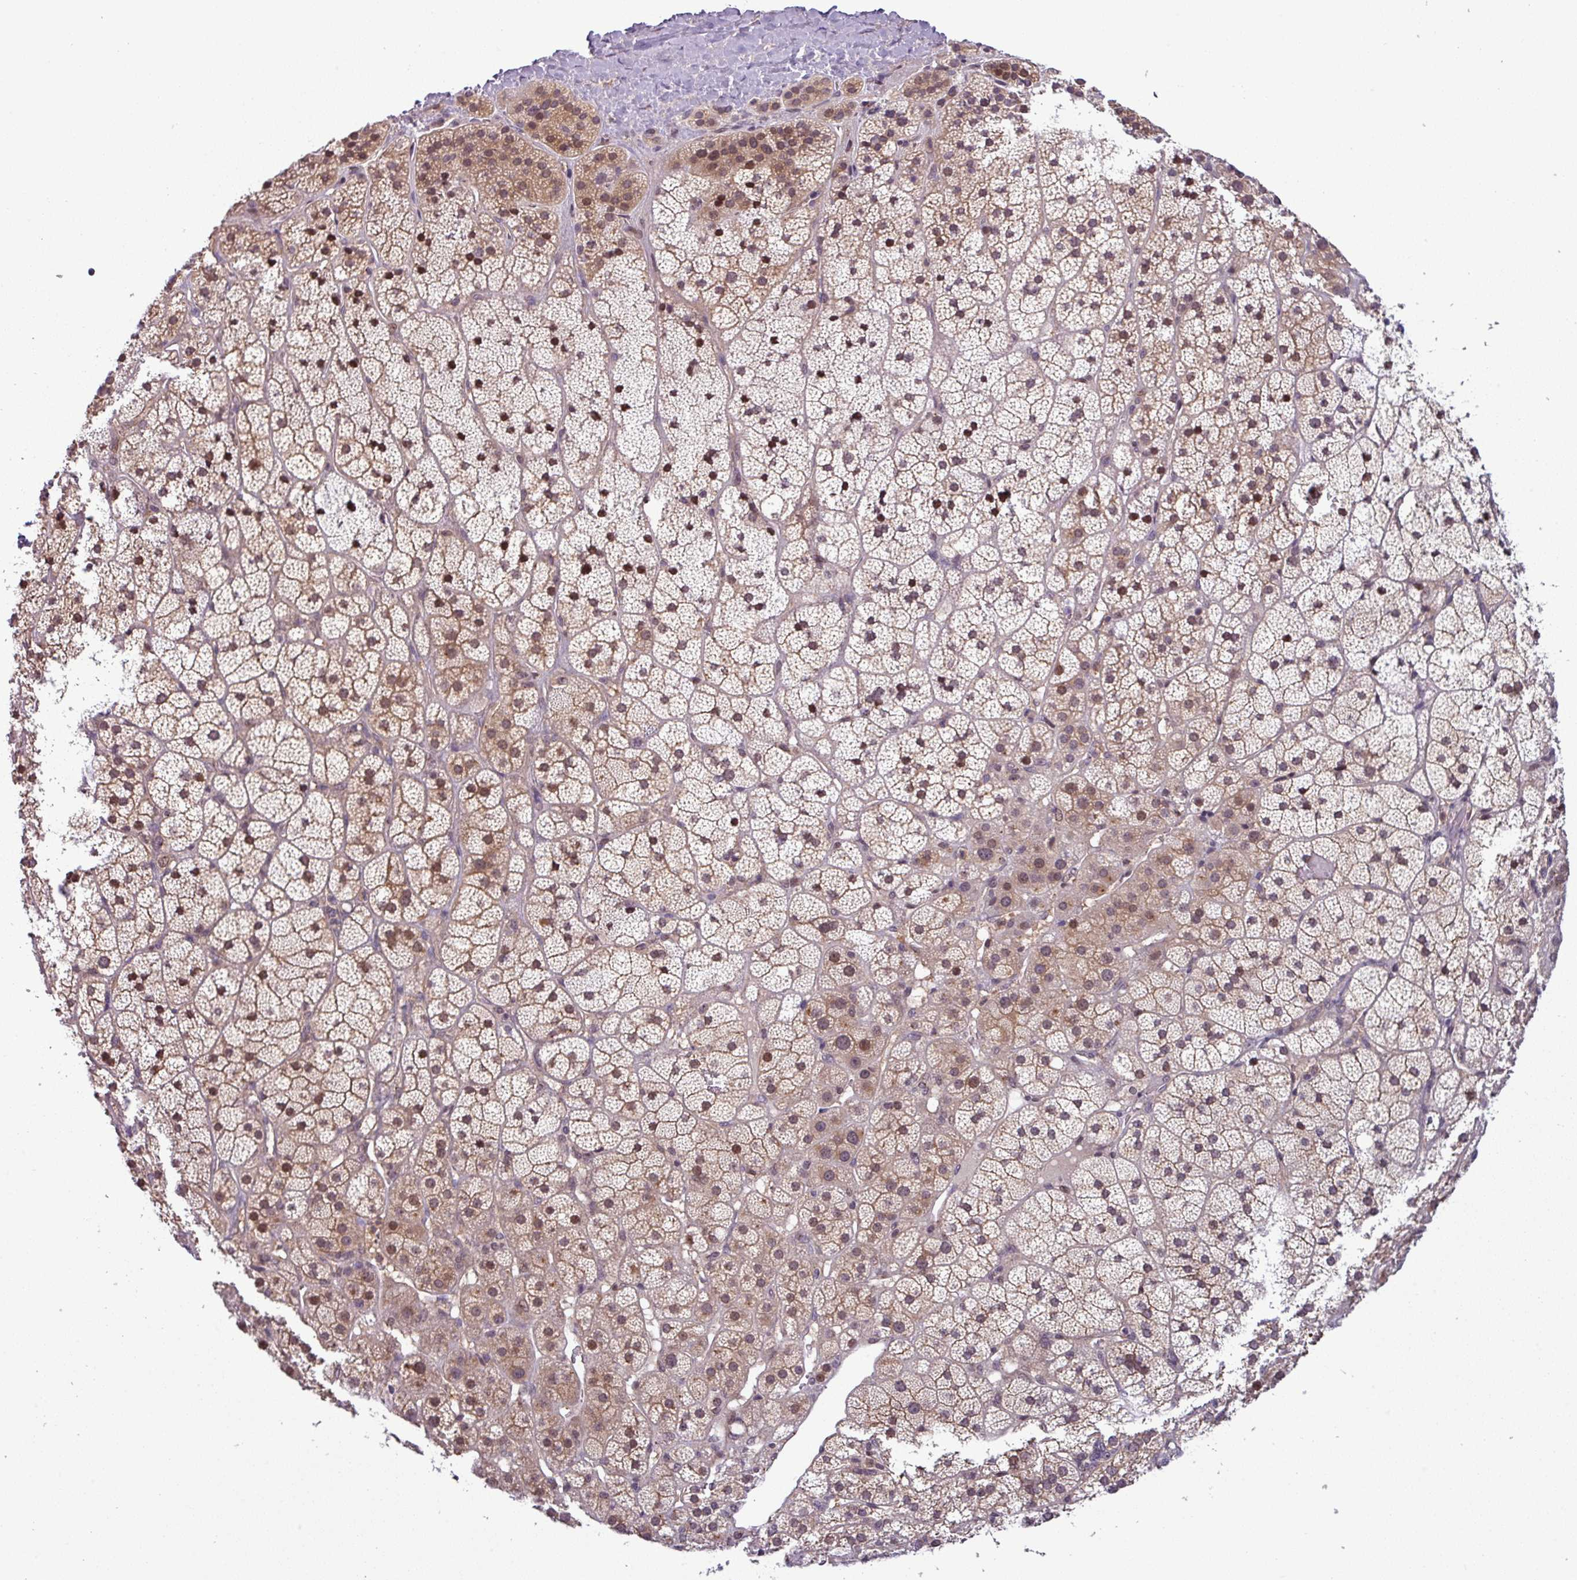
{"staining": {"intensity": "moderate", "quantity": "25%-75%", "location": "cytoplasmic/membranous,nuclear"}, "tissue": "adrenal gland", "cell_type": "Glandular cells", "image_type": "normal", "snomed": [{"axis": "morphology", "description": "Normal tissue, NOS"}, {"axis": "topography", "description": "Adrenal gland"}], "caption": "Adrenal gland stained for a protein (brown) displays moderate cytoplasmic/membranous,nuclear positive positivity in approximately 25%-75% of glandular cells.", "gene": "NPFFR1", "patient": {"sex": "female", "age": 70}}